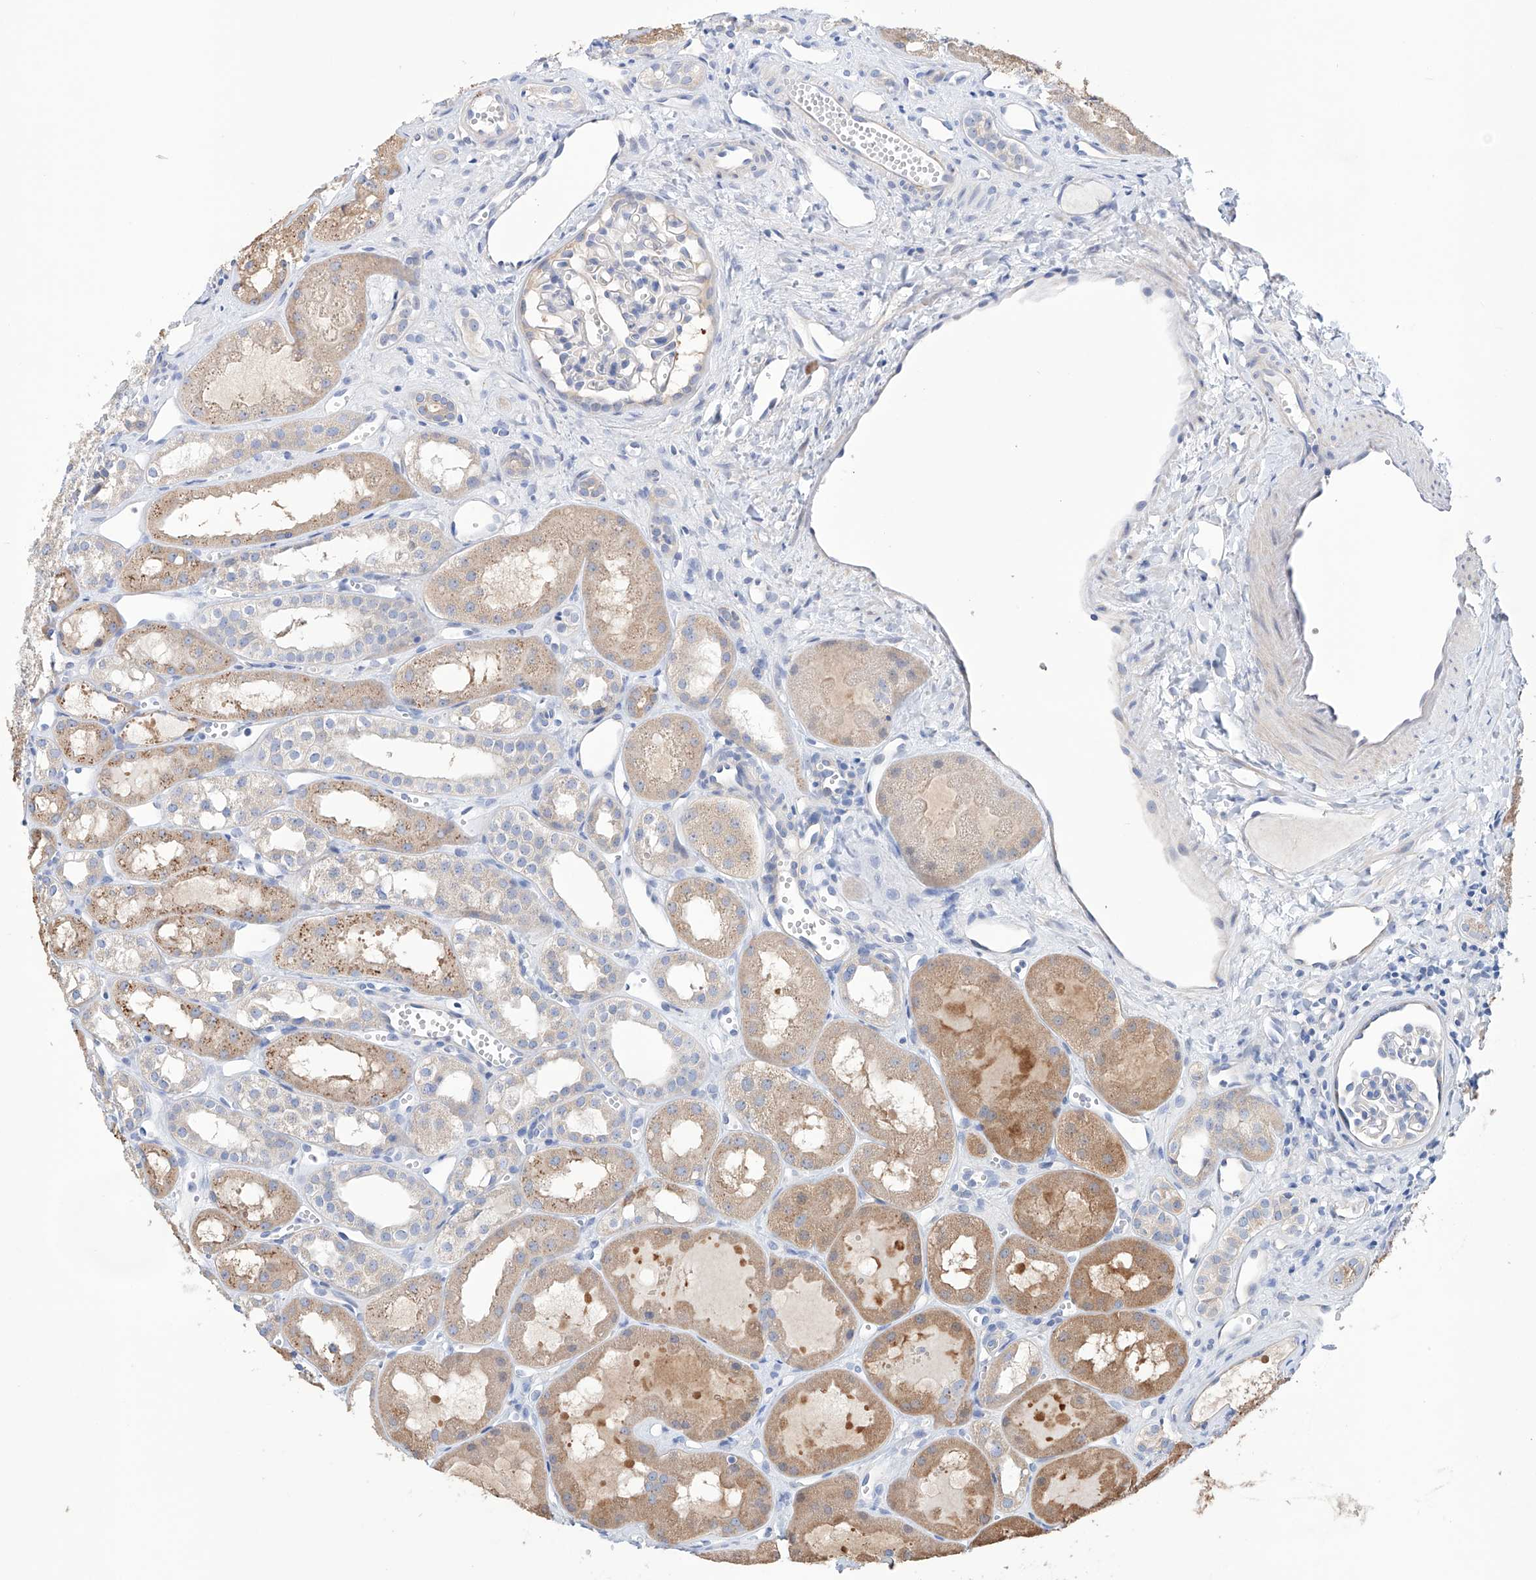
{"staining": {"intensity": "negative", "quantity": "none", "location": "none"}, "tissue": "kidney", "cell_type": "Cells in glomeruli", "image_type": "normal", "snomed": [{"axis": "morphology", "description": "Normal tissue, NOS"}, {"axis": "topography", "description": "Kidney"}], "caption": "Immunohistochemical staining of normal kidney reveals no significant staining in cells in glomeruli. (Immunohistochemistry, brightfield microscopy, high magnification).", "gene": "AFG1L", "patient": {"sex": "male", "age": 16}}